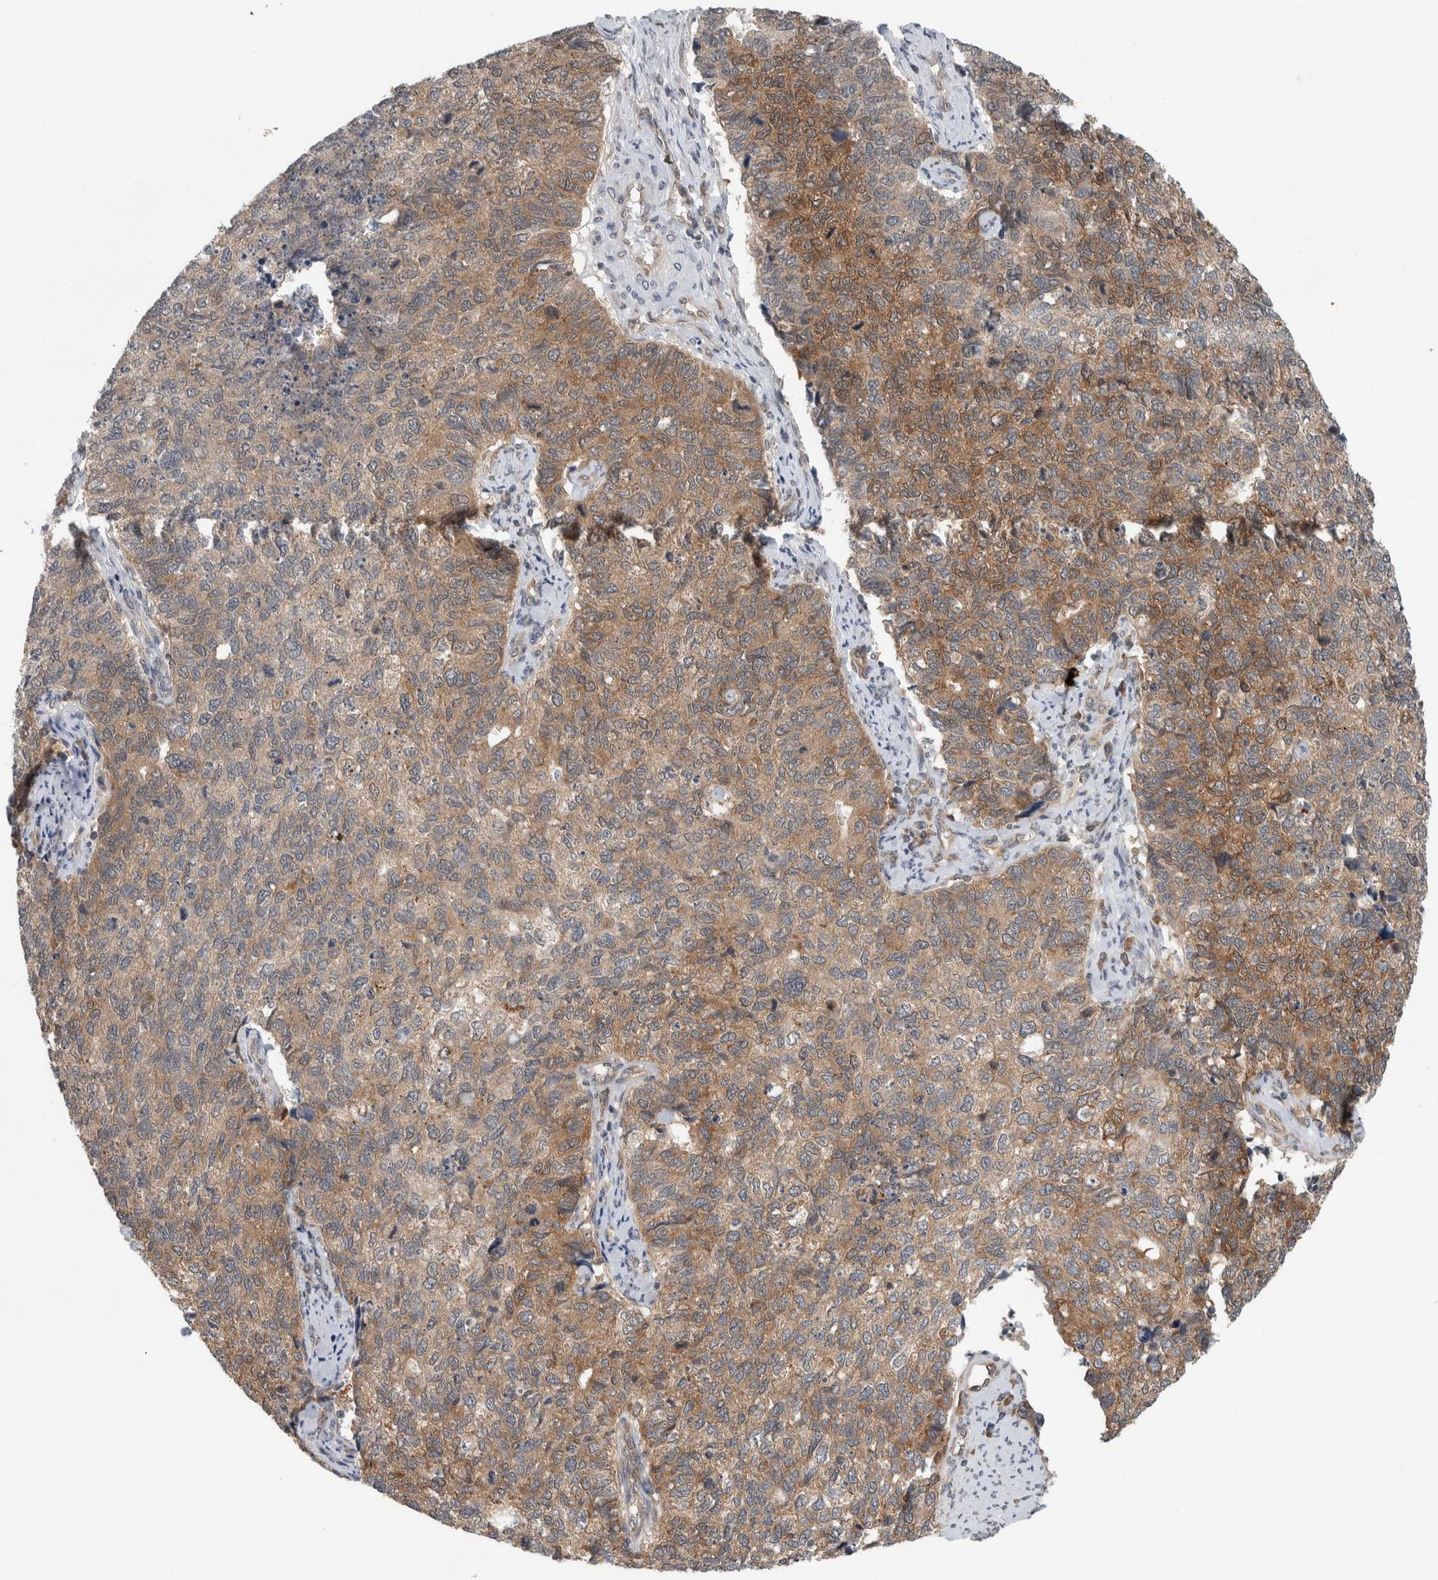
{"staining": {"intensity": "moderate", "quantity": ">75%", "location": "cytoplasmic/membranous"}, "tissue": "cervical cancer", "cell_type": "Tumor cells", "image_type": "cancer", "snomed": [{"axis": "morphology", "description": "Squamous cell carcinoma, NOS"}, {"axis": "topography", "description": "Cervix"}], "caption": "An immunohistochemistry (IHC) micrograph of neoplastic tissue is shown. Protein staining in brown highlights moderate cytoplasmic/membranous positivity in cervical squamous cell carcinoma within tumor cells. The protein of interest is shown in brown color, while the nuclei are stained blue.", "gene": "CCDC43", "patient": {"sex": "female", "age": 63}}